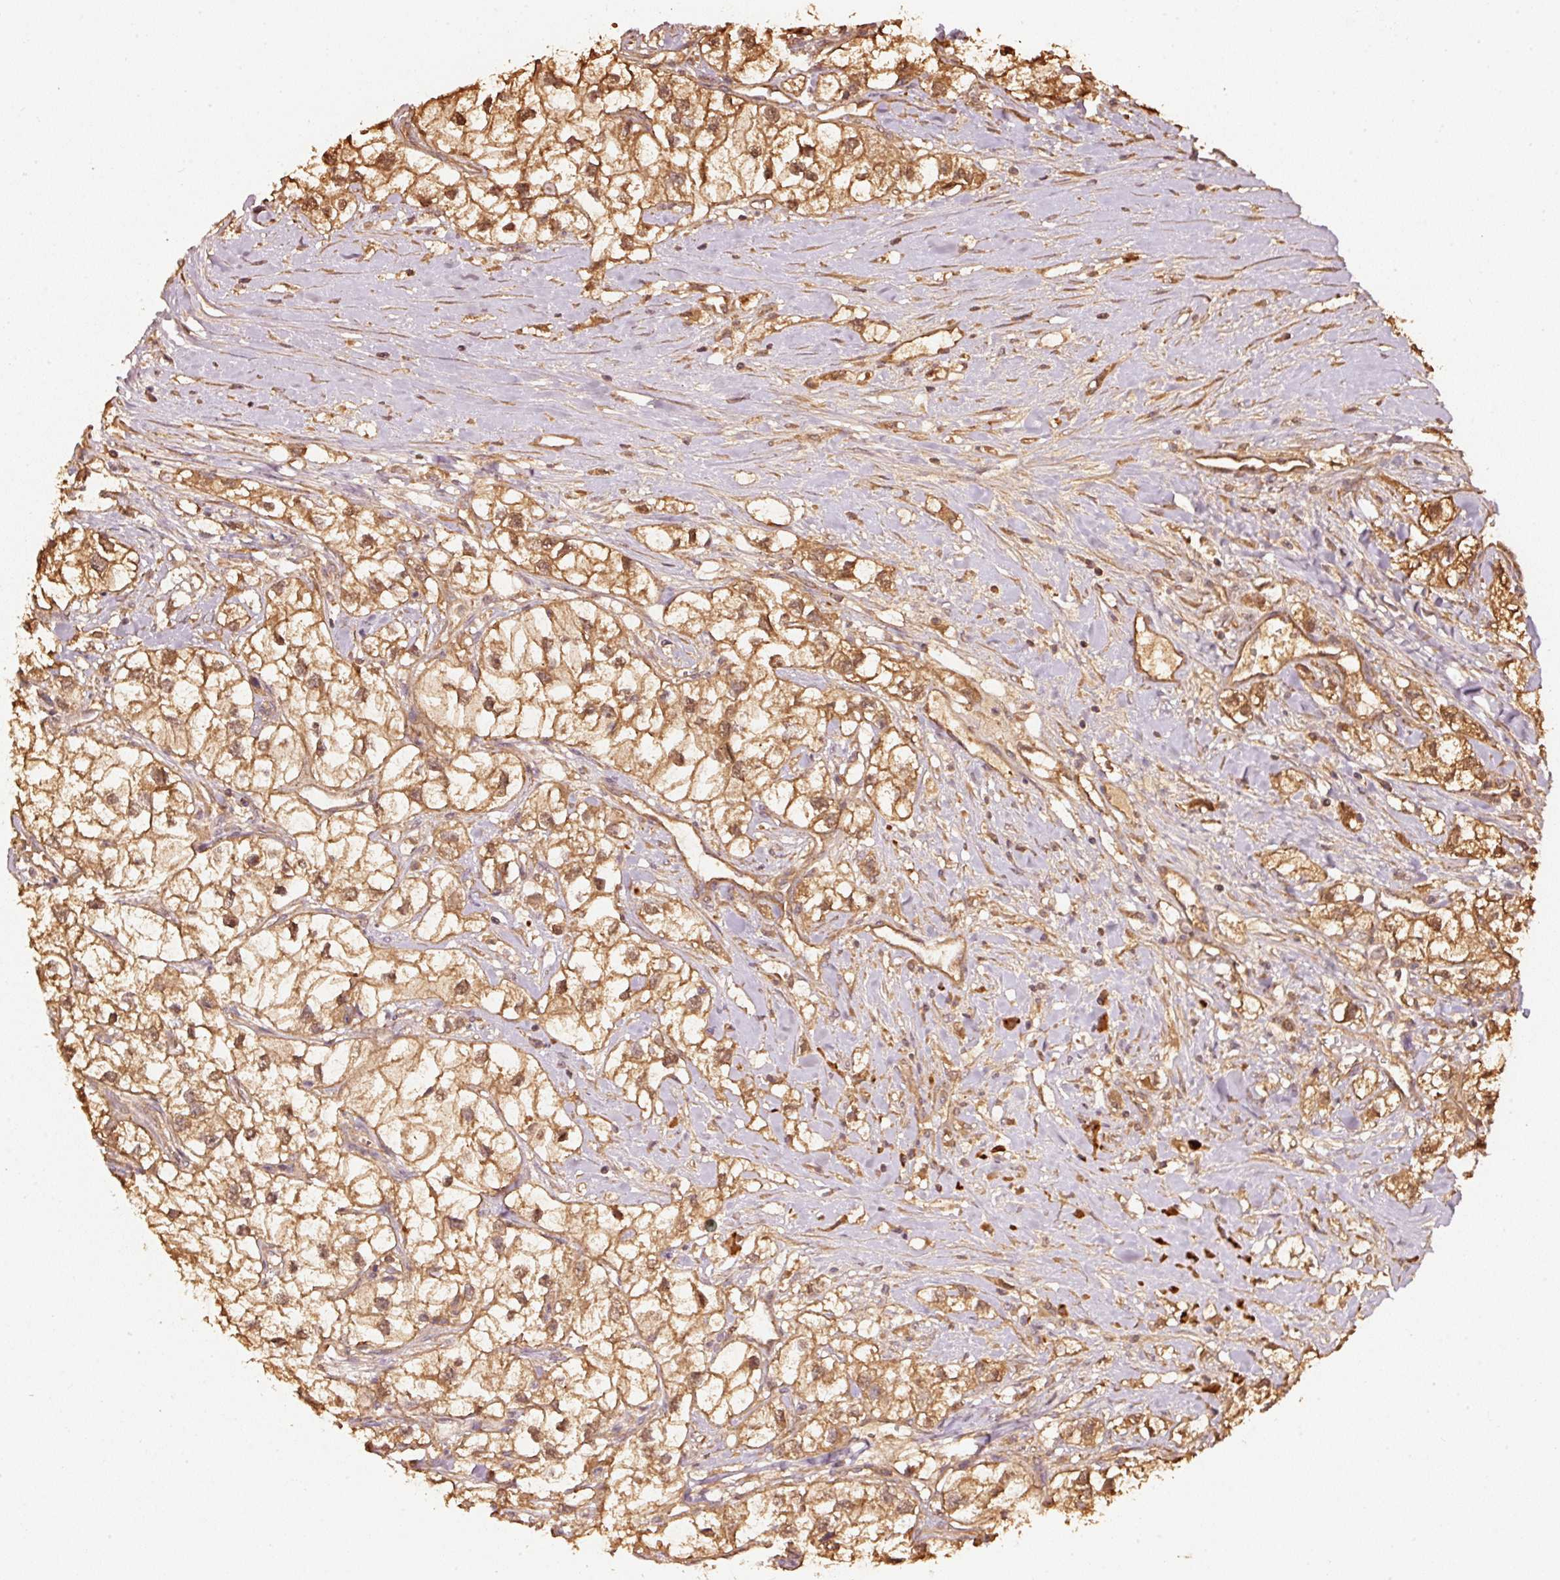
{"staining": {"intensity": "moderate", "quantity": ">75%", "location": "cytoplasmic/membranous,nuclear"}, "tissue": "renal cancer", "cell_type": "Tumor cells", "image_type": "cancer", "snomed": [{"axis": "morphology", "description": "Adenocarcinoma, NOS"}, {"axis": "topography", "description": "Kidney"}], "caption": "High-power microscopy captured an immunohistochemistry (IHC) image of renal cancer, revealing moderate cytoplasmic/membranous and nuclear positivity in approximately >75% of tumor cells.", "gene": "STAU1", "patient": {"sex": "male", "age": 59}}